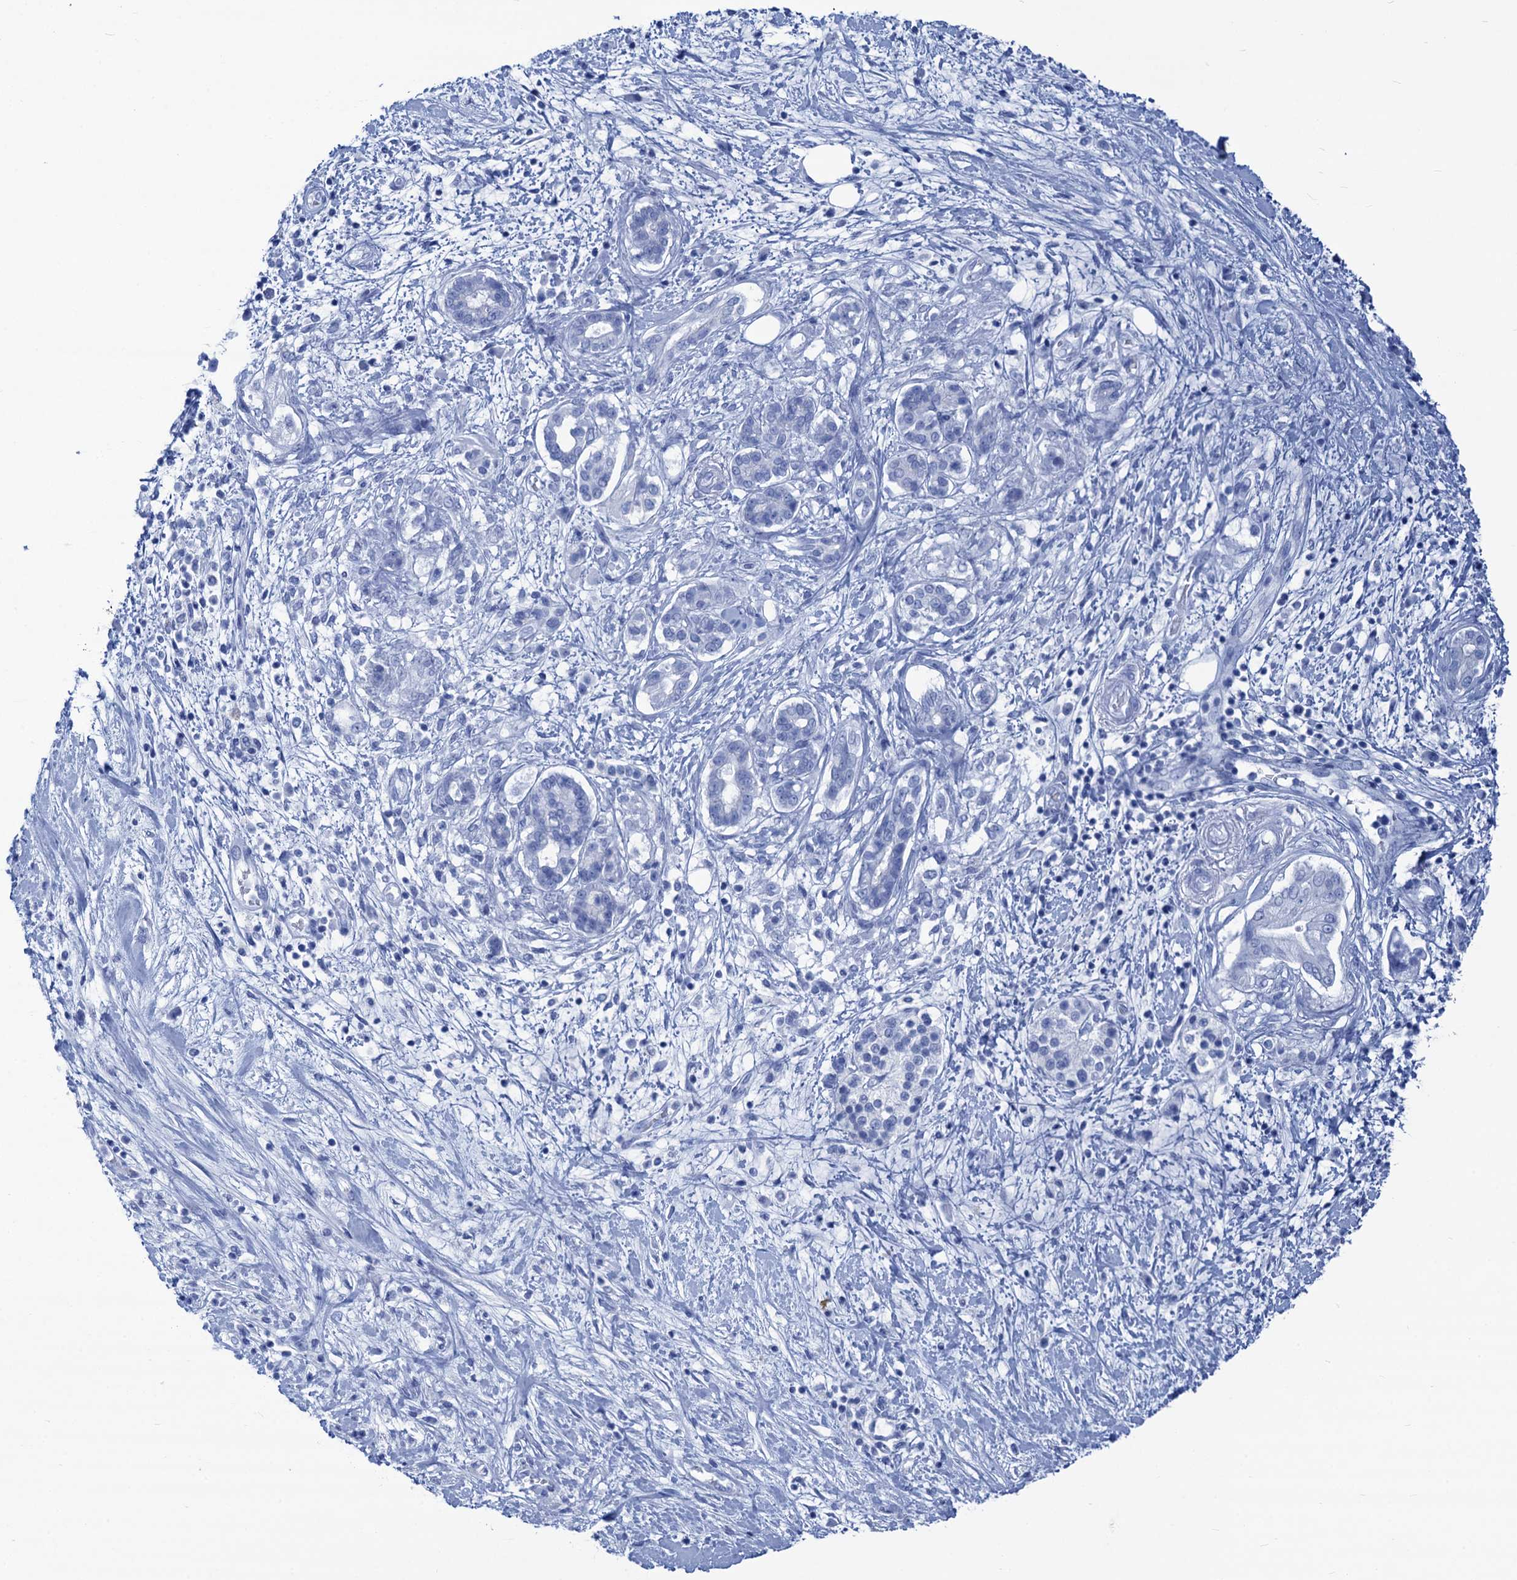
{"staining": {"intensity": "negative", "quantity": "none", "location": "none"}, "tissue": "pancreatic cancer", "cell_type": "Tumor cells", "image_type": "cancer", "snomed": [{"axis": "morphology", "description": "Adenocarcinoma, NOS"}, {"axis": "topography", "description": "Pancreas"}], "caption": "Tumor cells show no significant positivity in pancreatic cancer. The staining is performed using DAB brown chromogen with nuclei counter-stained in using hematoxylin.", "gene": "CABYR", "patient": {"sex": "female", "age": 73}}